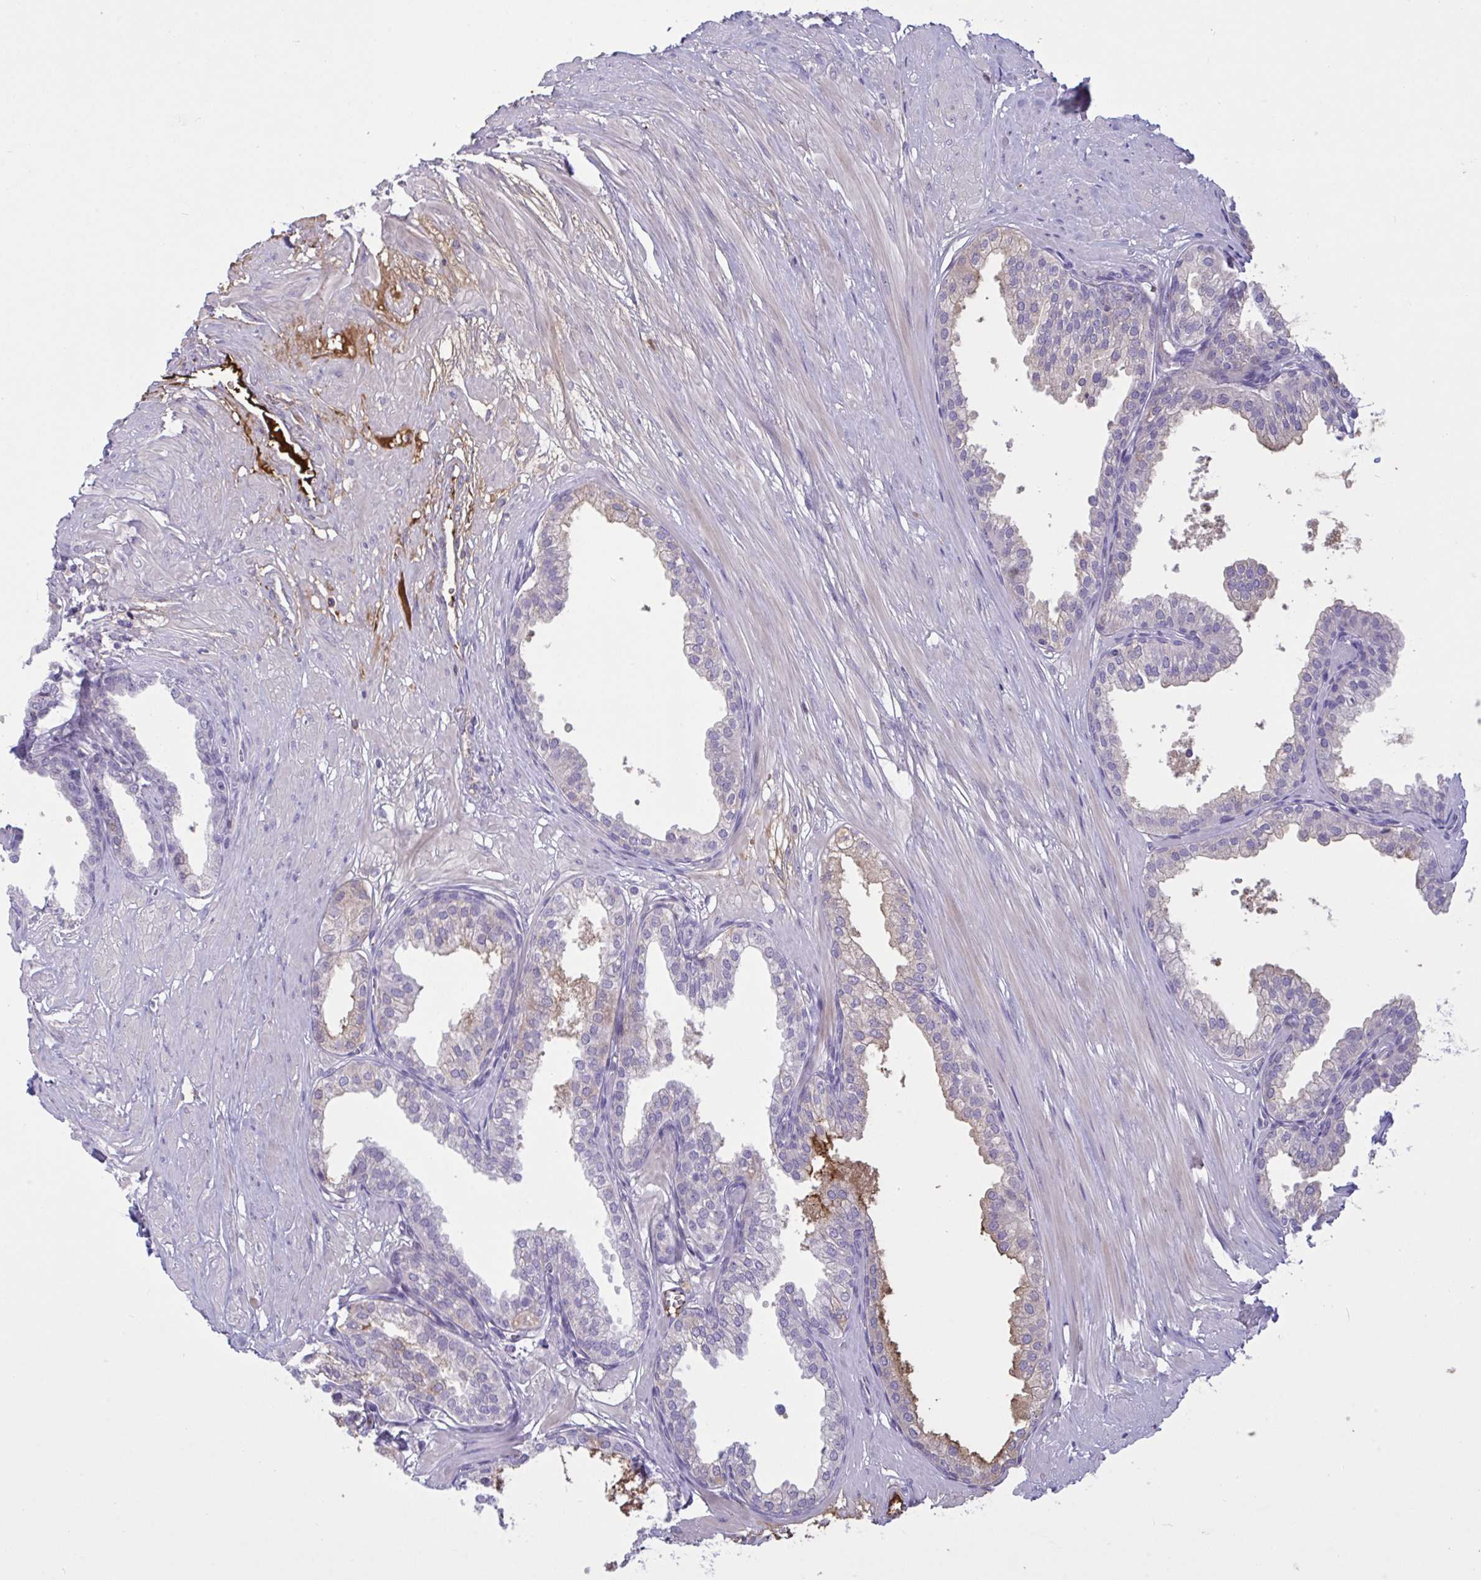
{"staining": {"intensity": "negative", "quantity": "none", "location": "none"}, "tissue": "prostate", "cell_type": "Glandular cells", "image_type": "normal", "snomed": [{"axis": "morphology", "description": "Normal tissue, NOS"}, {"axis": "topography", "description": "Prostate"}, {"axis": "topography", "description": "Peripheral nerve tissue"}], "caption": "Histopathology image shows no significant protein expression in glandular cells of unremarkable prostate. Nuclei are stained in blue.", "gene": "IL1R1", "patient": {"sex": "male", "age": 55}}